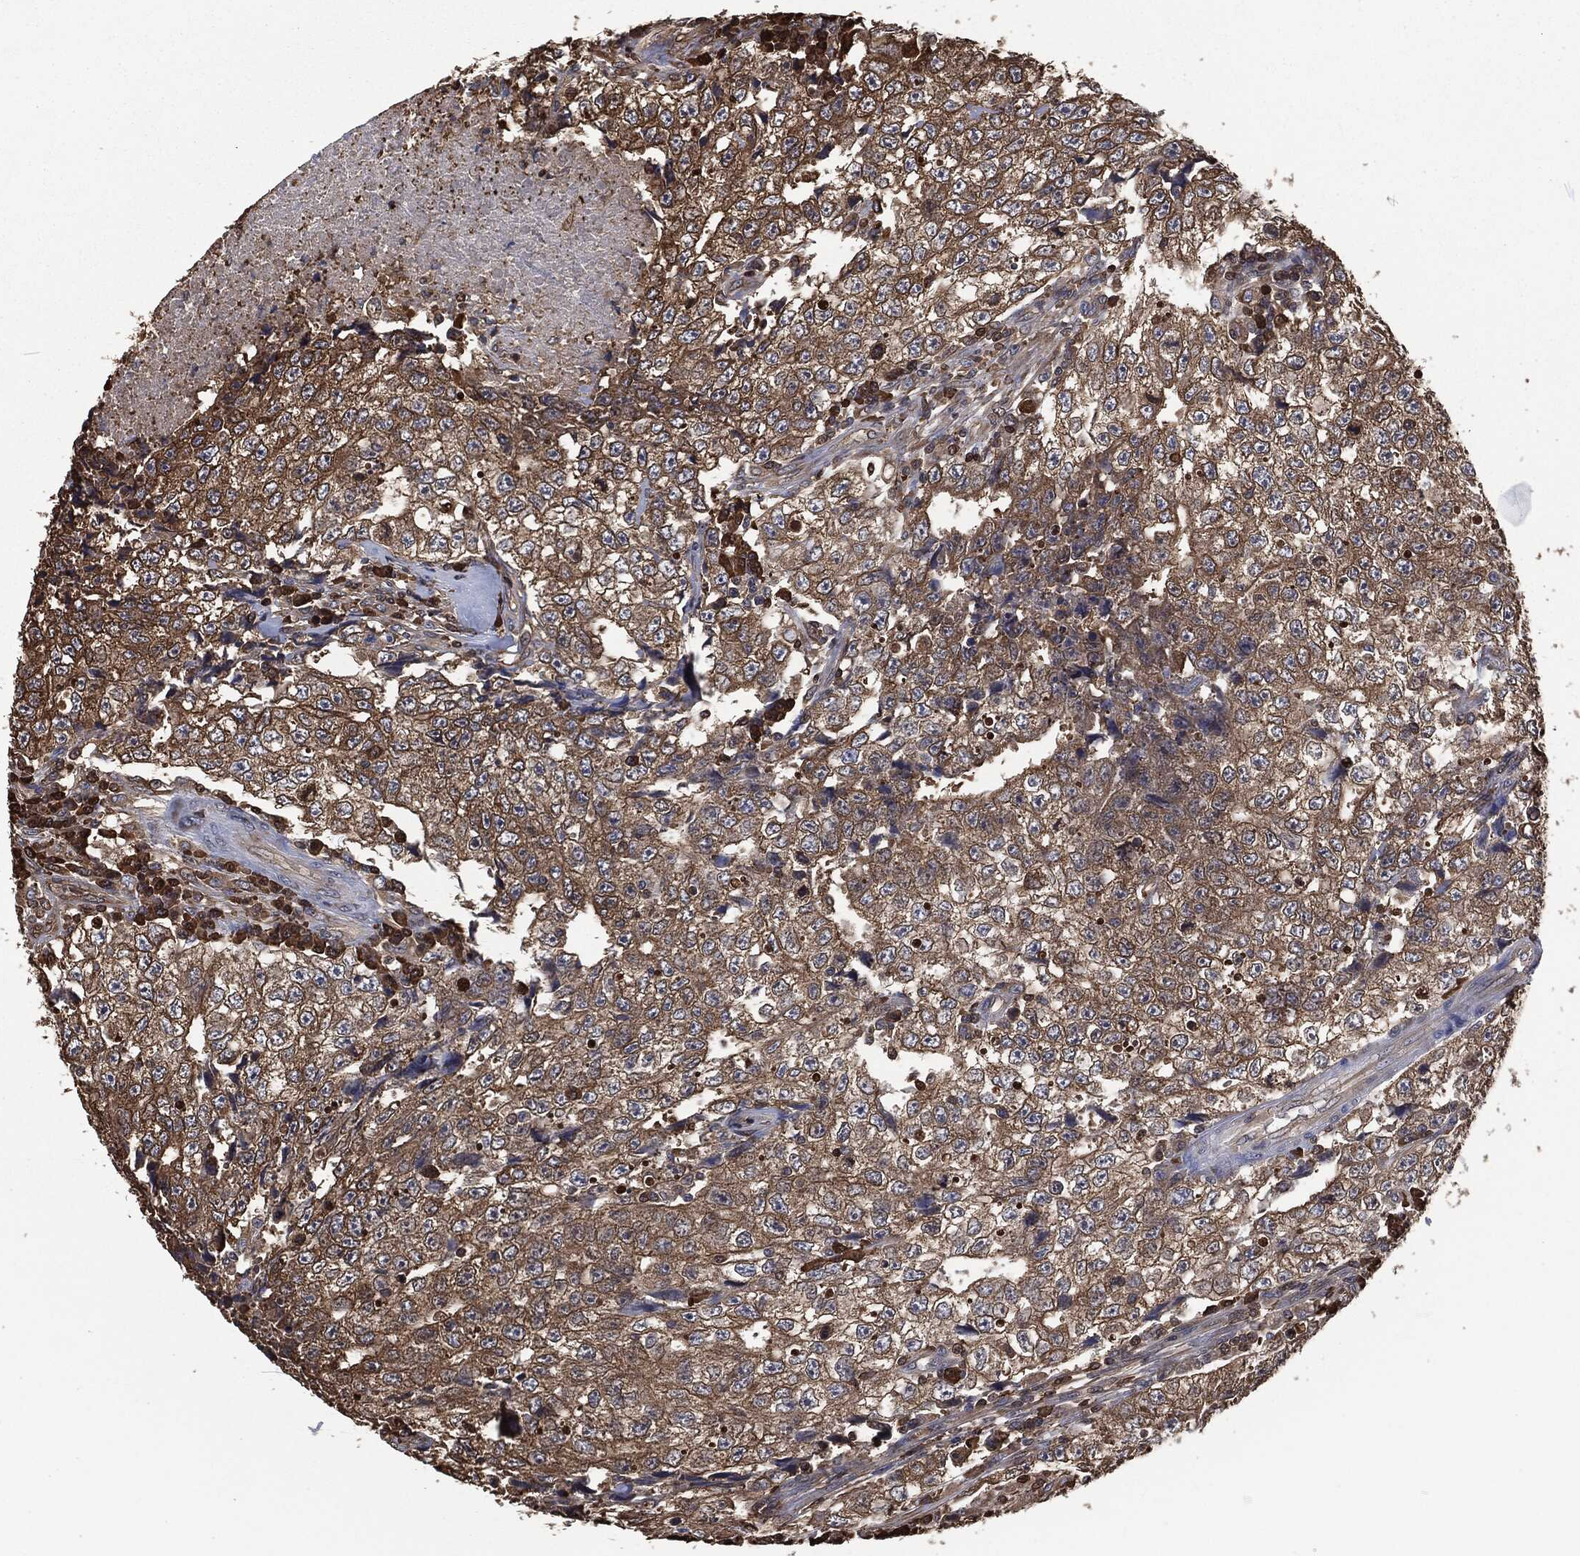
{"staining": {"intensity": "moderate", "quantity": ">75%", "location": "cytoplasmic/membranous"}, "tissue": "testis cancer", "cell_type": "Tumor cells", "image_type": "cancer", "snomed": [{"axis": "morphology", "description": "Necrosis, NOS"}, {"axis": "morphology", "description": "Carcinoma, Embryonal, NOS"}, {"axis": "topography", "description": "Testis"}], "caption": "A histopathology image of human embryonal carcinoma (testis) stained for a protein displays moderate cytoplasmic/membranous brown staining in tumor cells.", "gene": "PRDX4", "patient": {"sex": "male", "age": 19}}